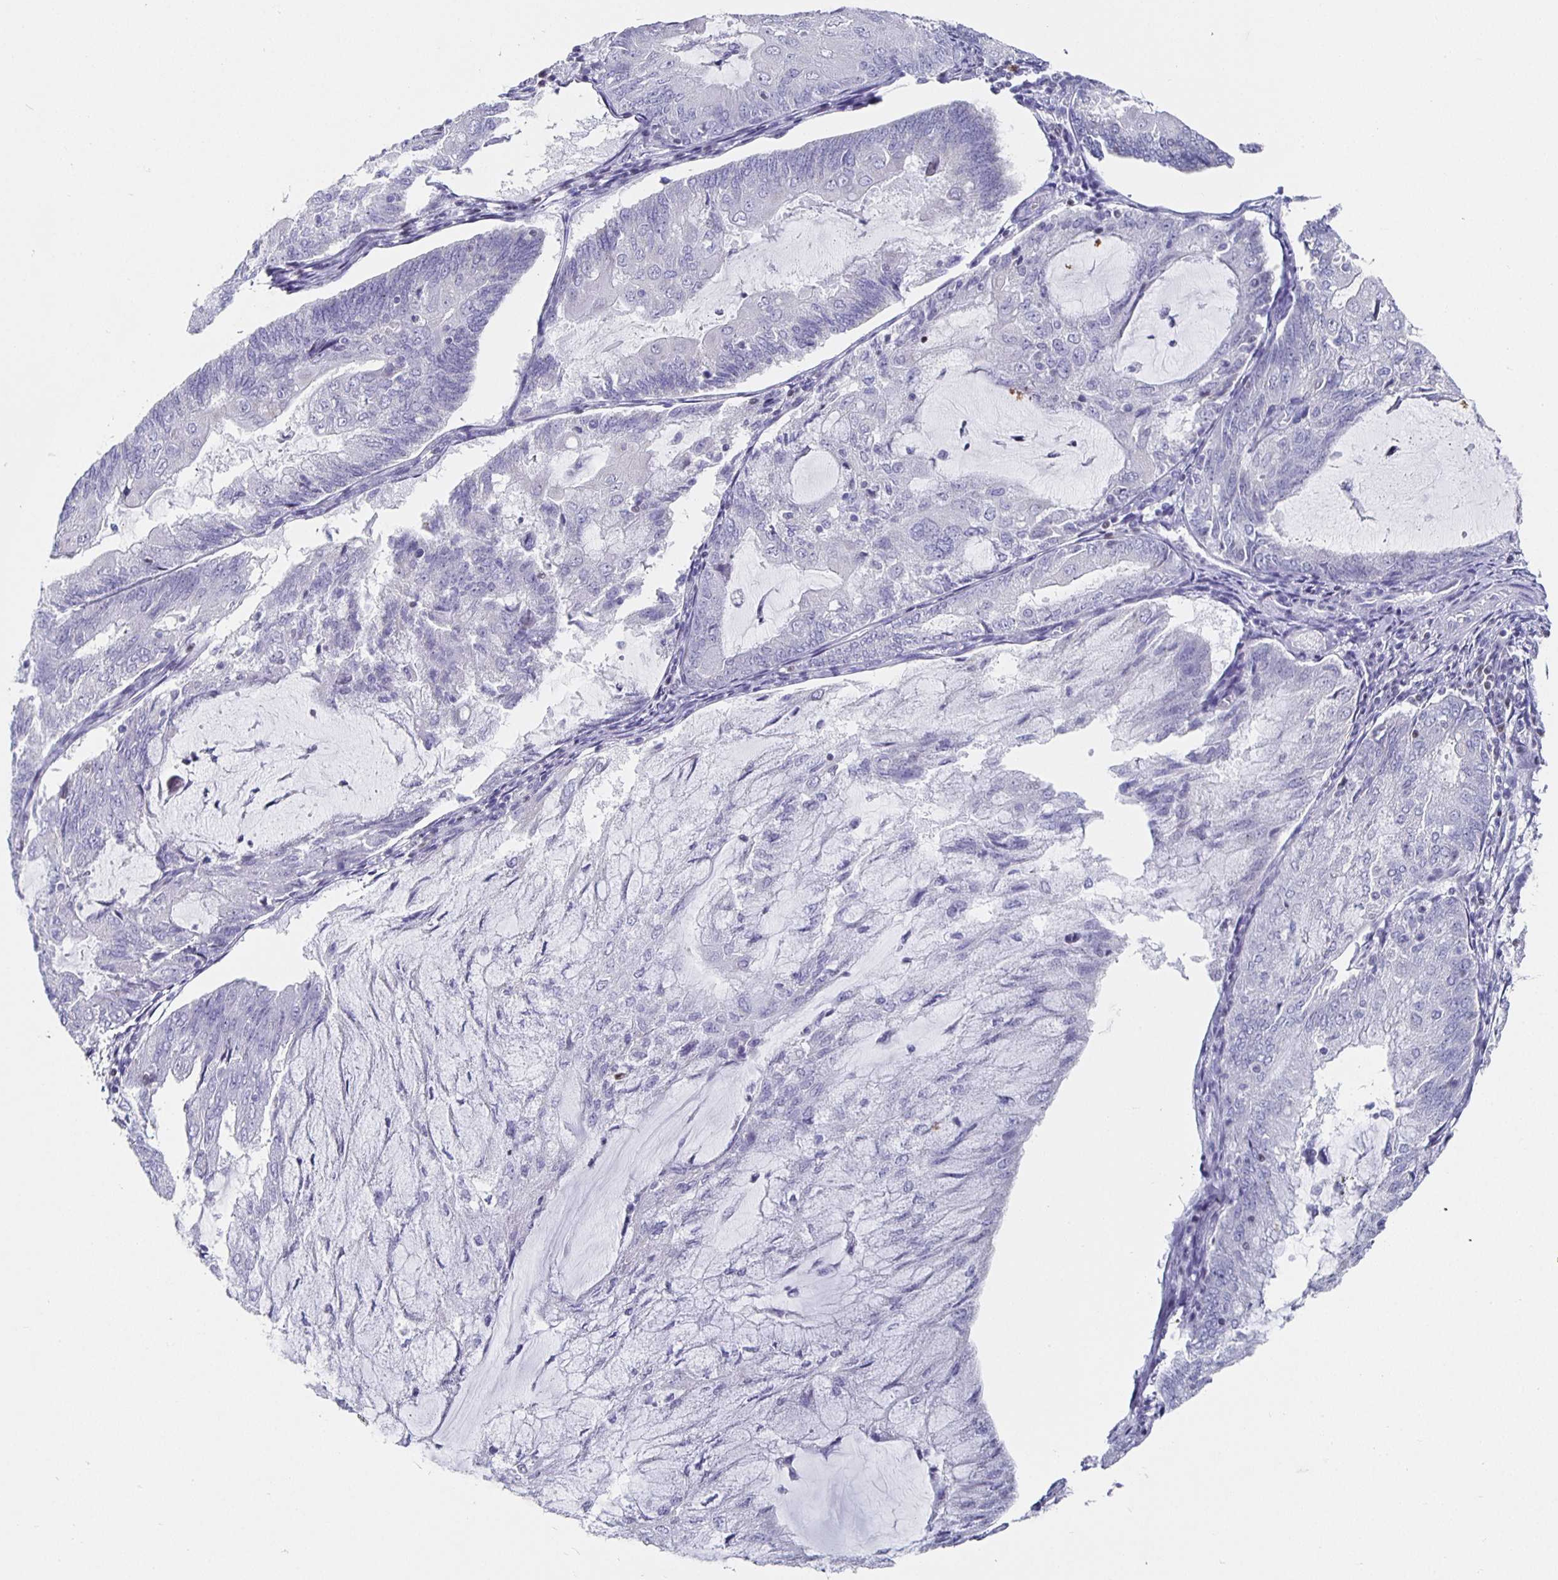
{"staining": {"intensity": "negative", "quantity": "none", "location": "none"}, "tissue": "endometrial cancer", "cell_type": "Tumor cells", "image_type": "cancer", "snomed": [{"axis": "morphology", "description": "Adenocarcinoma, NOS"}, {"axis": "topography", "description": "Endometrium"}], "caption": "Tumor cells show no significant protein positivity in endometrial cancer (adenocarcinoma).", "gene": "RUNX2", "patient": {"sex": "female", "age": 81}}